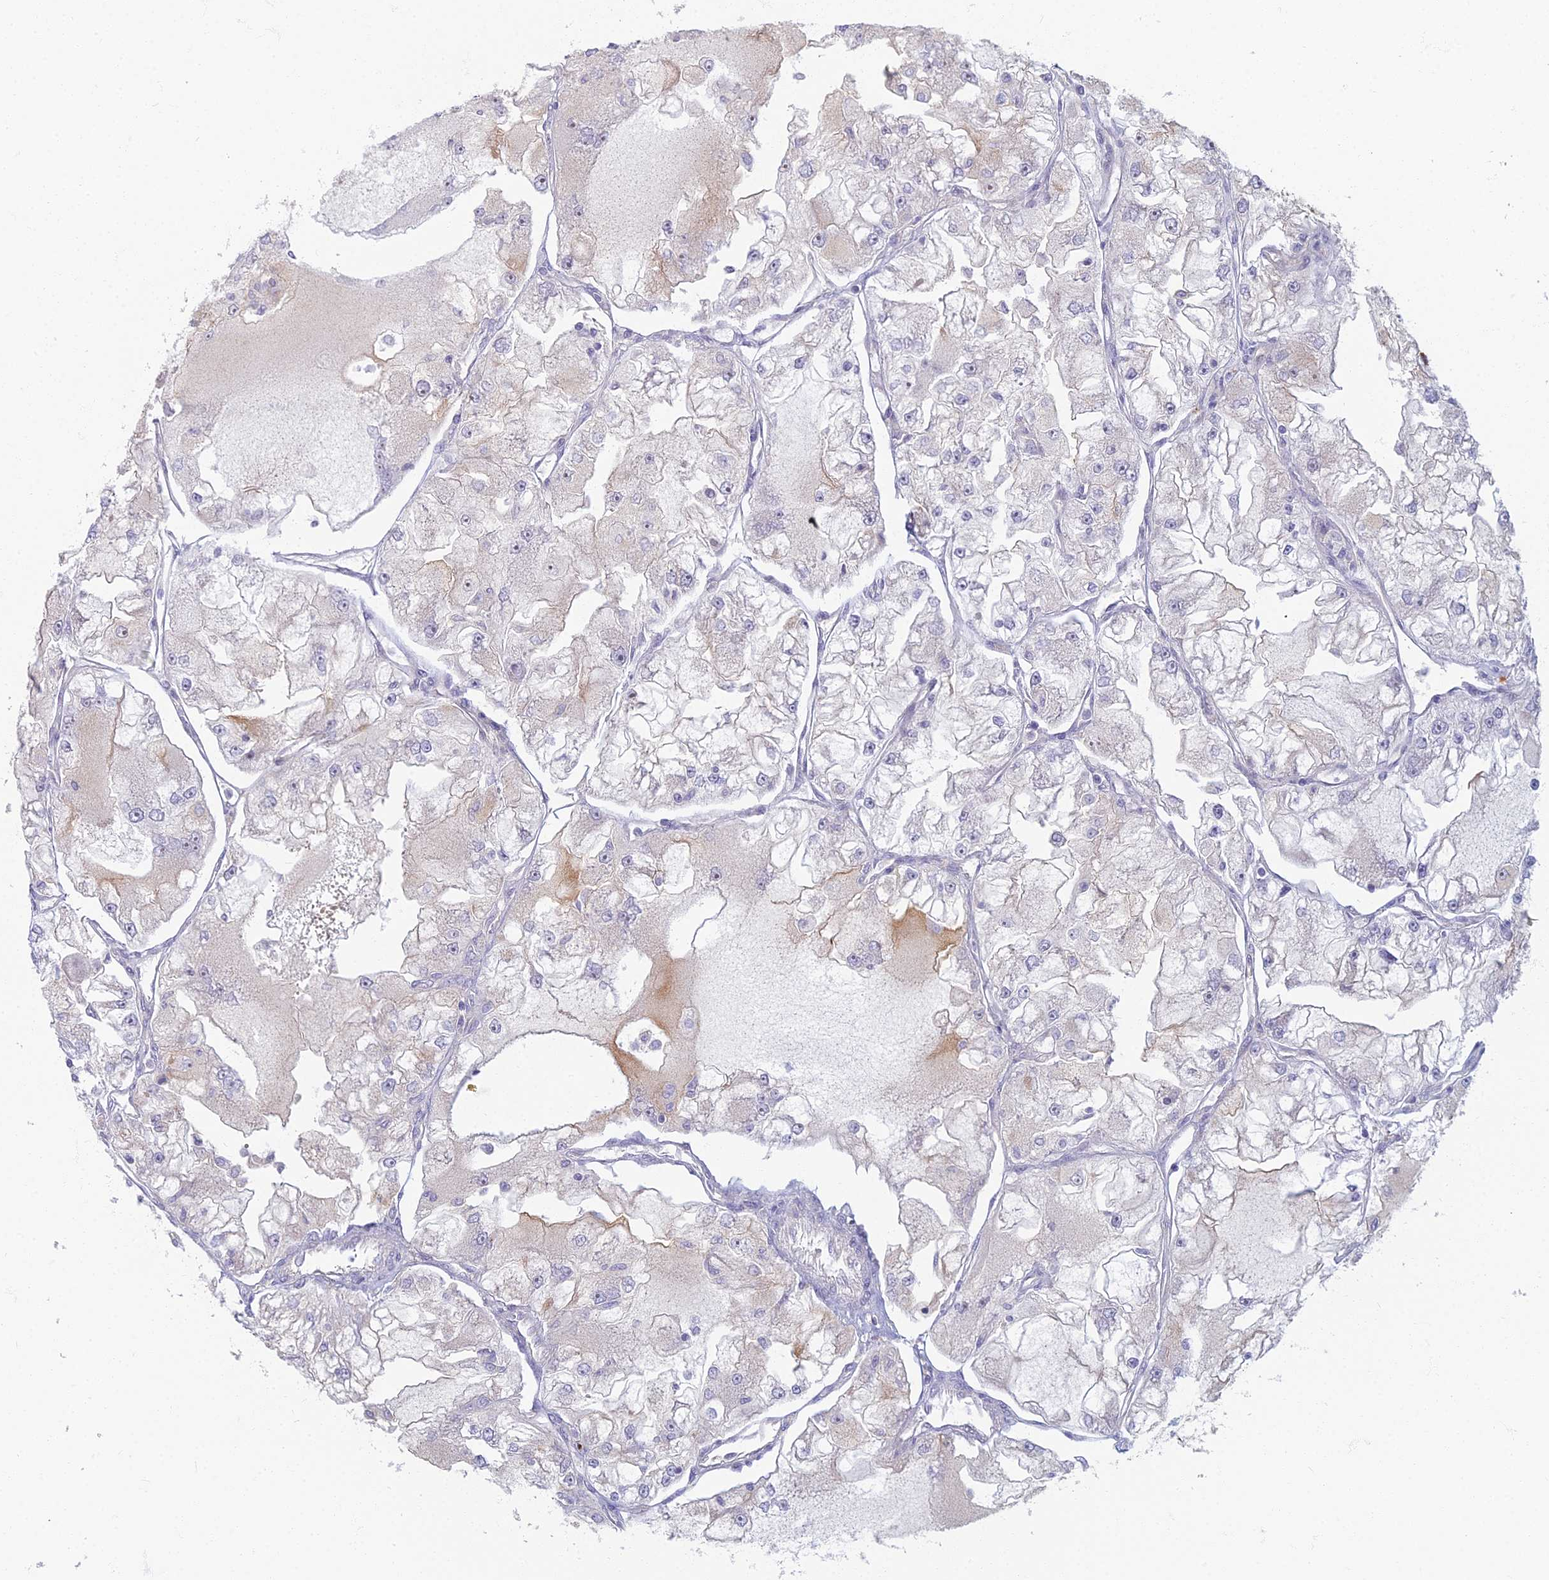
{"staining": {"intensity": "weak", "quantity": "<25%", "location": "cytoplasmic/membranous"}, "tissue": "renal cancer", "cell_type": "Tumor cells", "image_type": "cancer", "snomed": [{"axis": "morphology", "description": "Adenocarcinoma, NOS"}, {"axis": "topography", "description": "Kidney"}], "caption": "IHC histopathology image of neoplastic tissue: adenocarcinoma (renal) stained with DAB shows no significant protein expression in tumor cells.", "gene": "PROX2", "patient": {"sex": "female", "age": 72}}